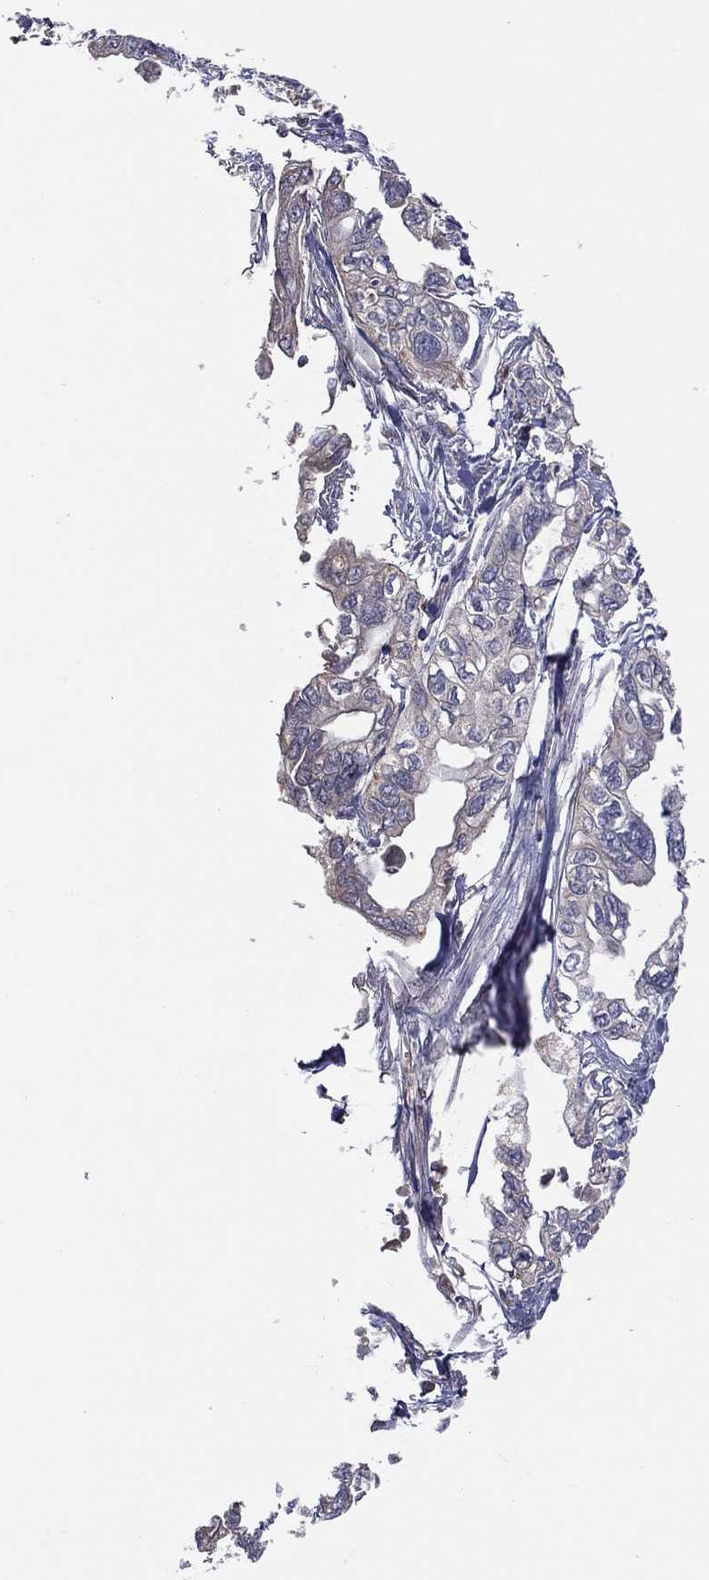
{"staining": {"intensity": "negative", "quantity": "none", "location": "none"}, "tissue": "pancreatic cancer", "cell_type": "Tumor cells", "image_type": "cancer", "snomed": [{"axis": "morphology", "description": "Adenocarcinoma, NOS"}, {"axis": "topography", "description": "Pancreas"}], "caption": "Adenocarcinoma (pancreatic) was stained to show a protein in brown. There is no significant expression in tumor cells.", "gene": "STARD3", "patient": {"sex": "male", "age": 68}}